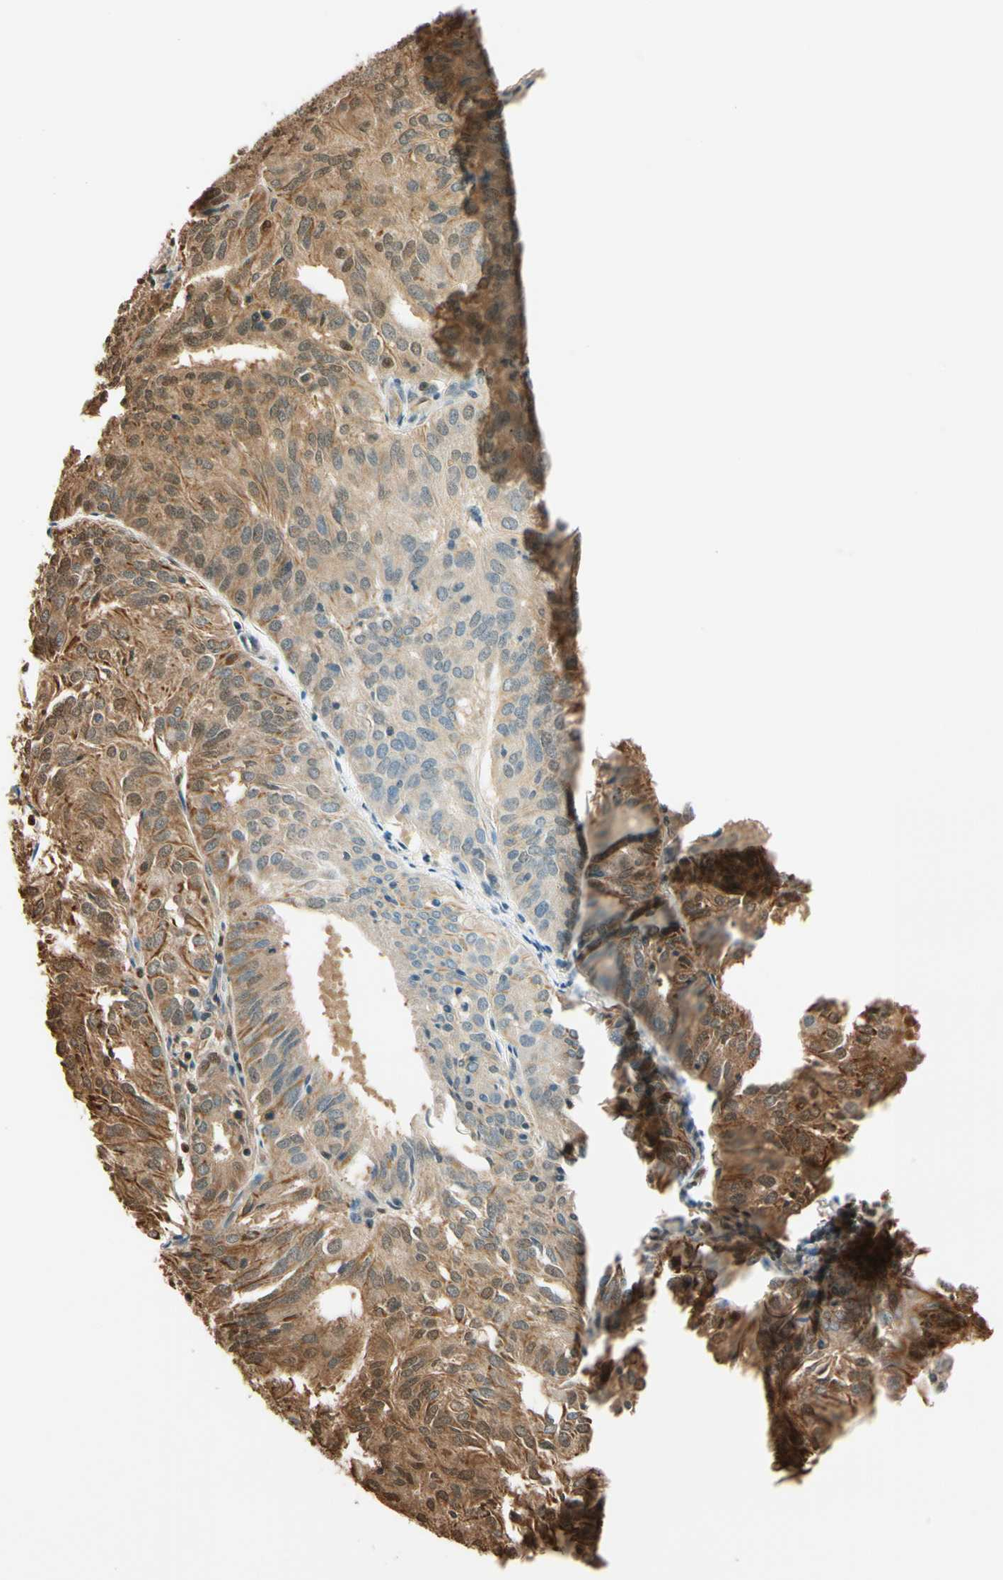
{"staining": {"intensity": "moderate", "quantity": ">75%", "location": "cytoplasmic/membranous,nuclear"}, "tissue": "endometrial cancer", "cell_type": "Tumor cells", "image_type": "cancer", "snomed": [{"axis": "morphology", "description": "Adenocarcinoma, NOS"}, {"axis": "topography", "description": "Uterus"}], "caption": "Immunohistochemistry histopathology image of human endometrial adenocarcinoma stained for a protein (brown), which displays medium levels of moderate cytoplasmic/membranous and nuclear expression in approximately >75% of tumor cells.", "gene": "PNCK", "patient": {"sex": "female", "age": 60}}